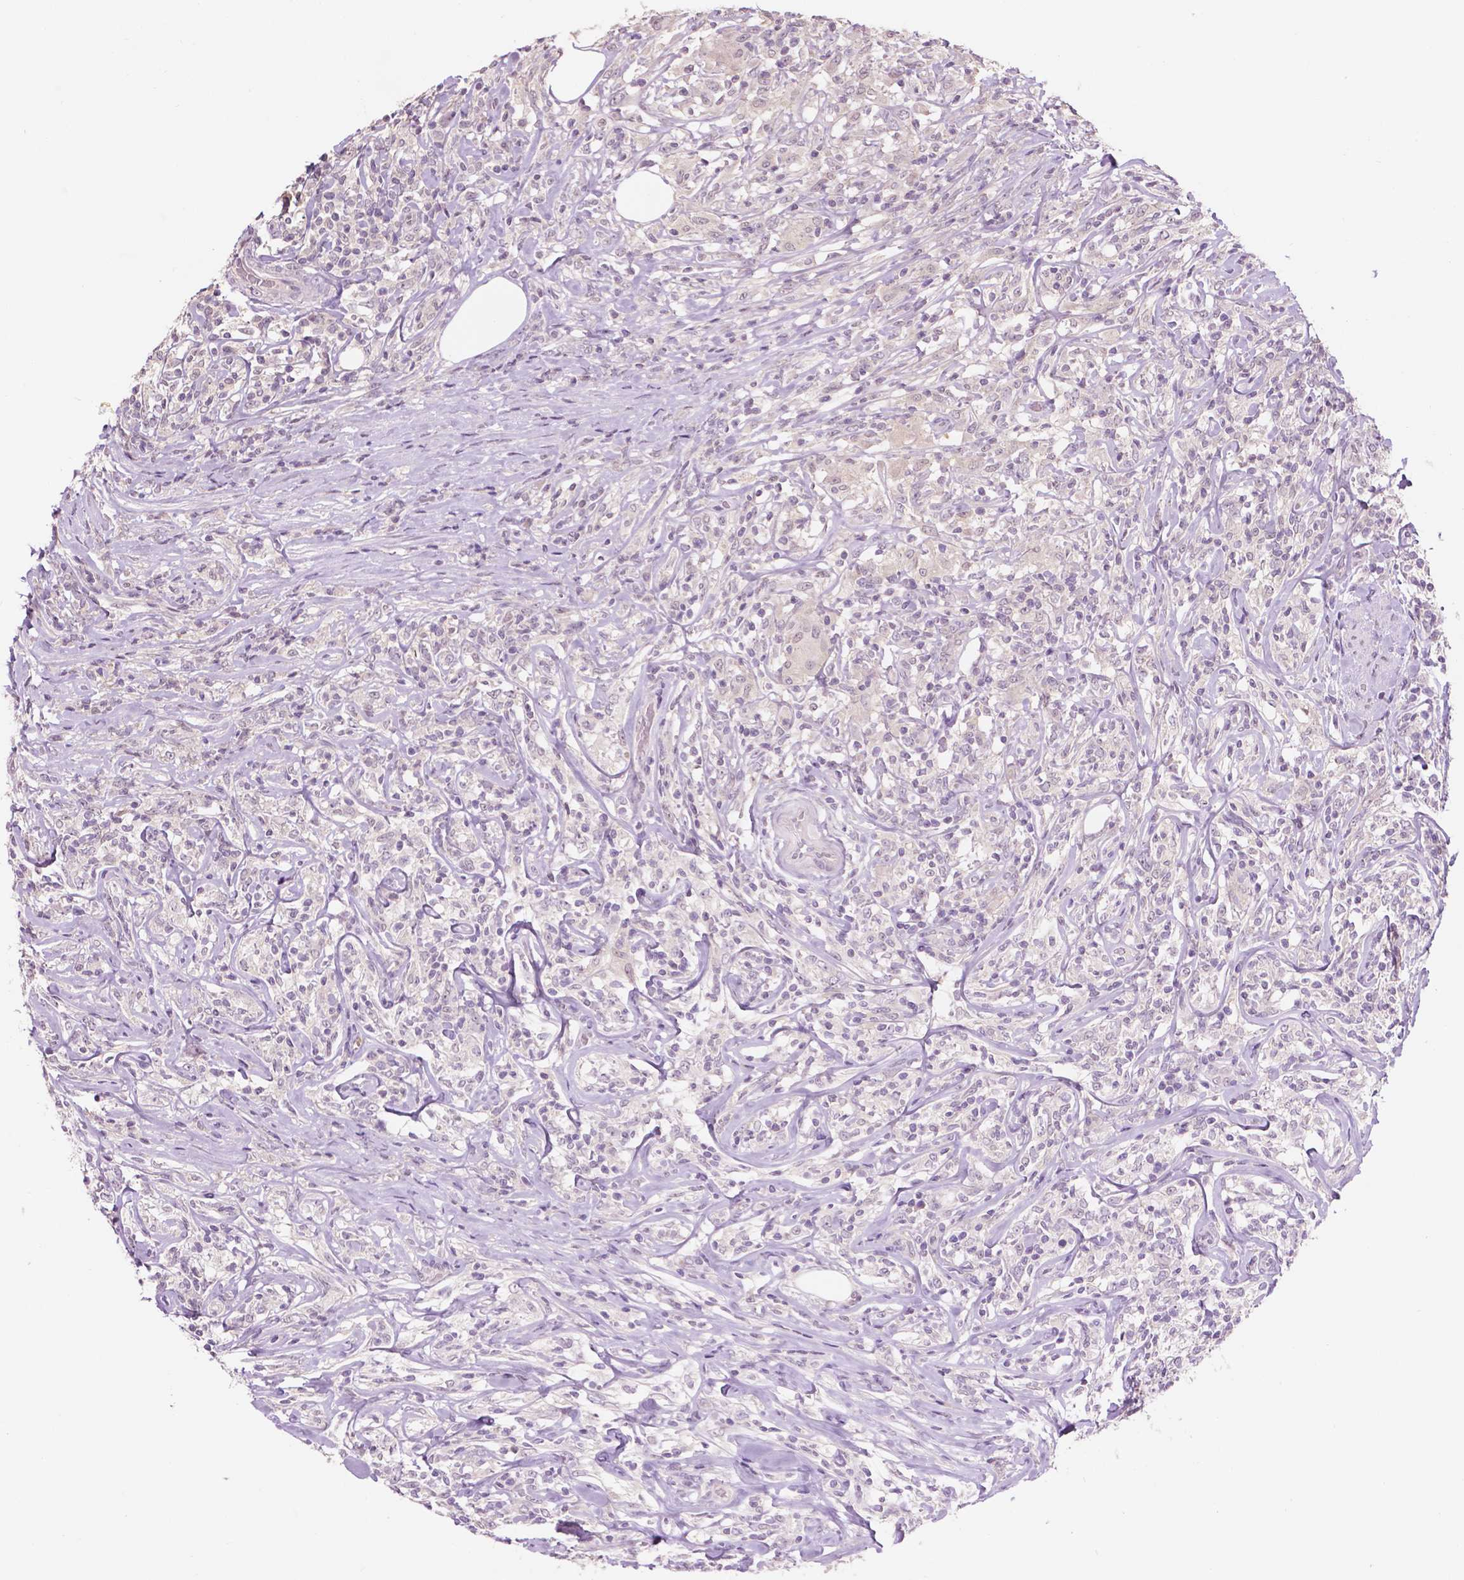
{"staining": {"intensity": "negative", "quantity": "none", "location": "none"}, "tissue": "lymphoma", "cell_type": "Tumor cells", "image_type": "cancer", "snomed": [{"axis": "morphology", "description": "Malignant lymphoma, non-Hodgkin's type, High grade"}, {"axis": "topography", "description": "Lymph node"}], "caption": "The IHC image has no significant positivity in tumor cells of high-grade malignant lymphoma, non-Hodgkin's type tissue.", "gene": "TM6SF2", "patient": {"sex": "female", "age": 84}}